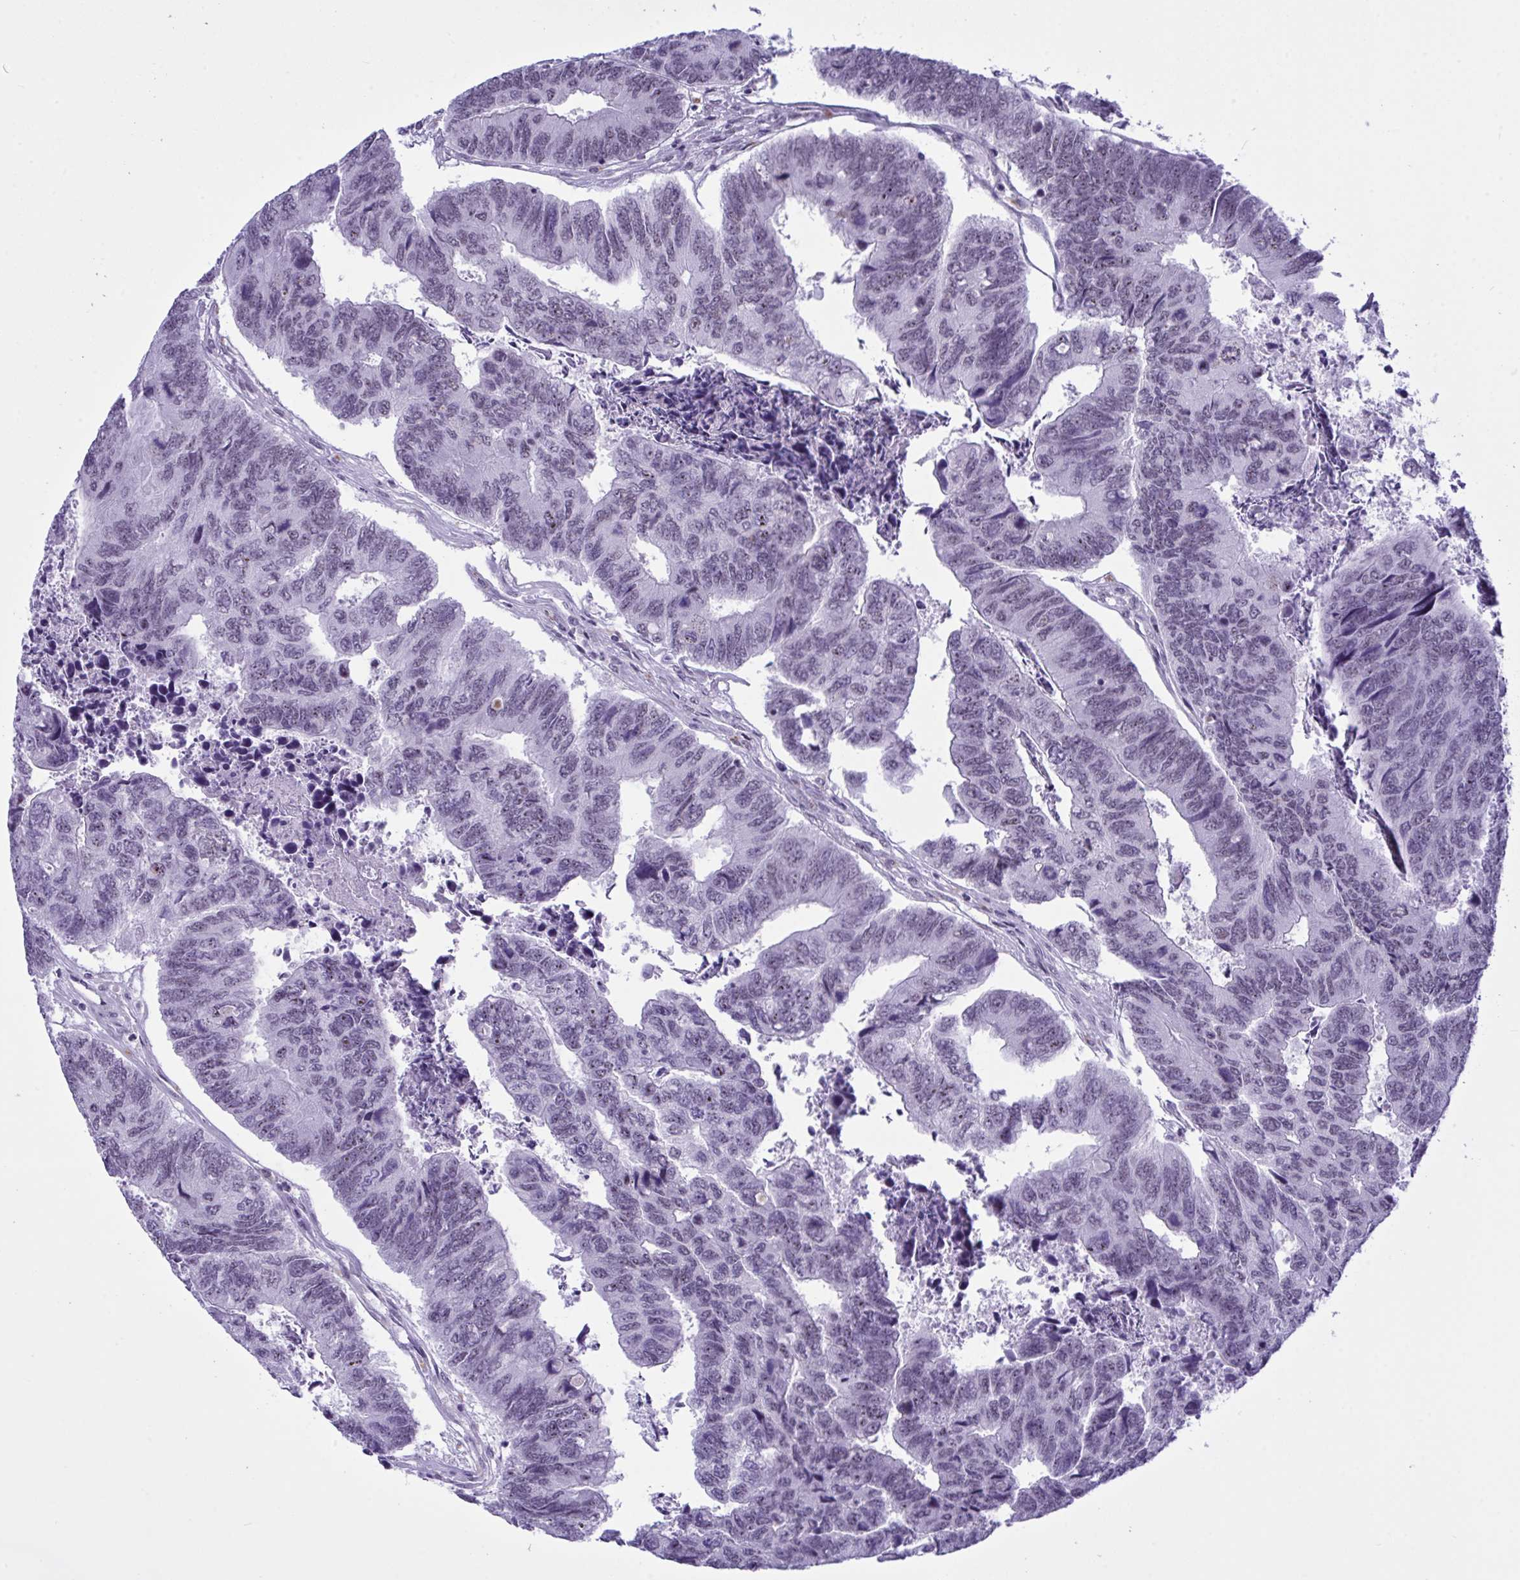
{"staining": {"intensity": "weak", "quantity": "<25%", "location": "nuclear"}, "tissue": "colorectal cancer", "cell_type": "Tumor cells", "image_type": "cancer", "snomed": [{"axis": "morphology", "description": "Adenocarcinoma, NOS"}, {"axis": "topography", "description": "Colon"}], "caption": "Tumor cells are negative for brown protein staining in colorectal cancer. (DAB immunohistochemistry (IHC) with hematoxylin counter stain).", "gene": "ELN", "patient": {"sex": "female", "age": 67}}